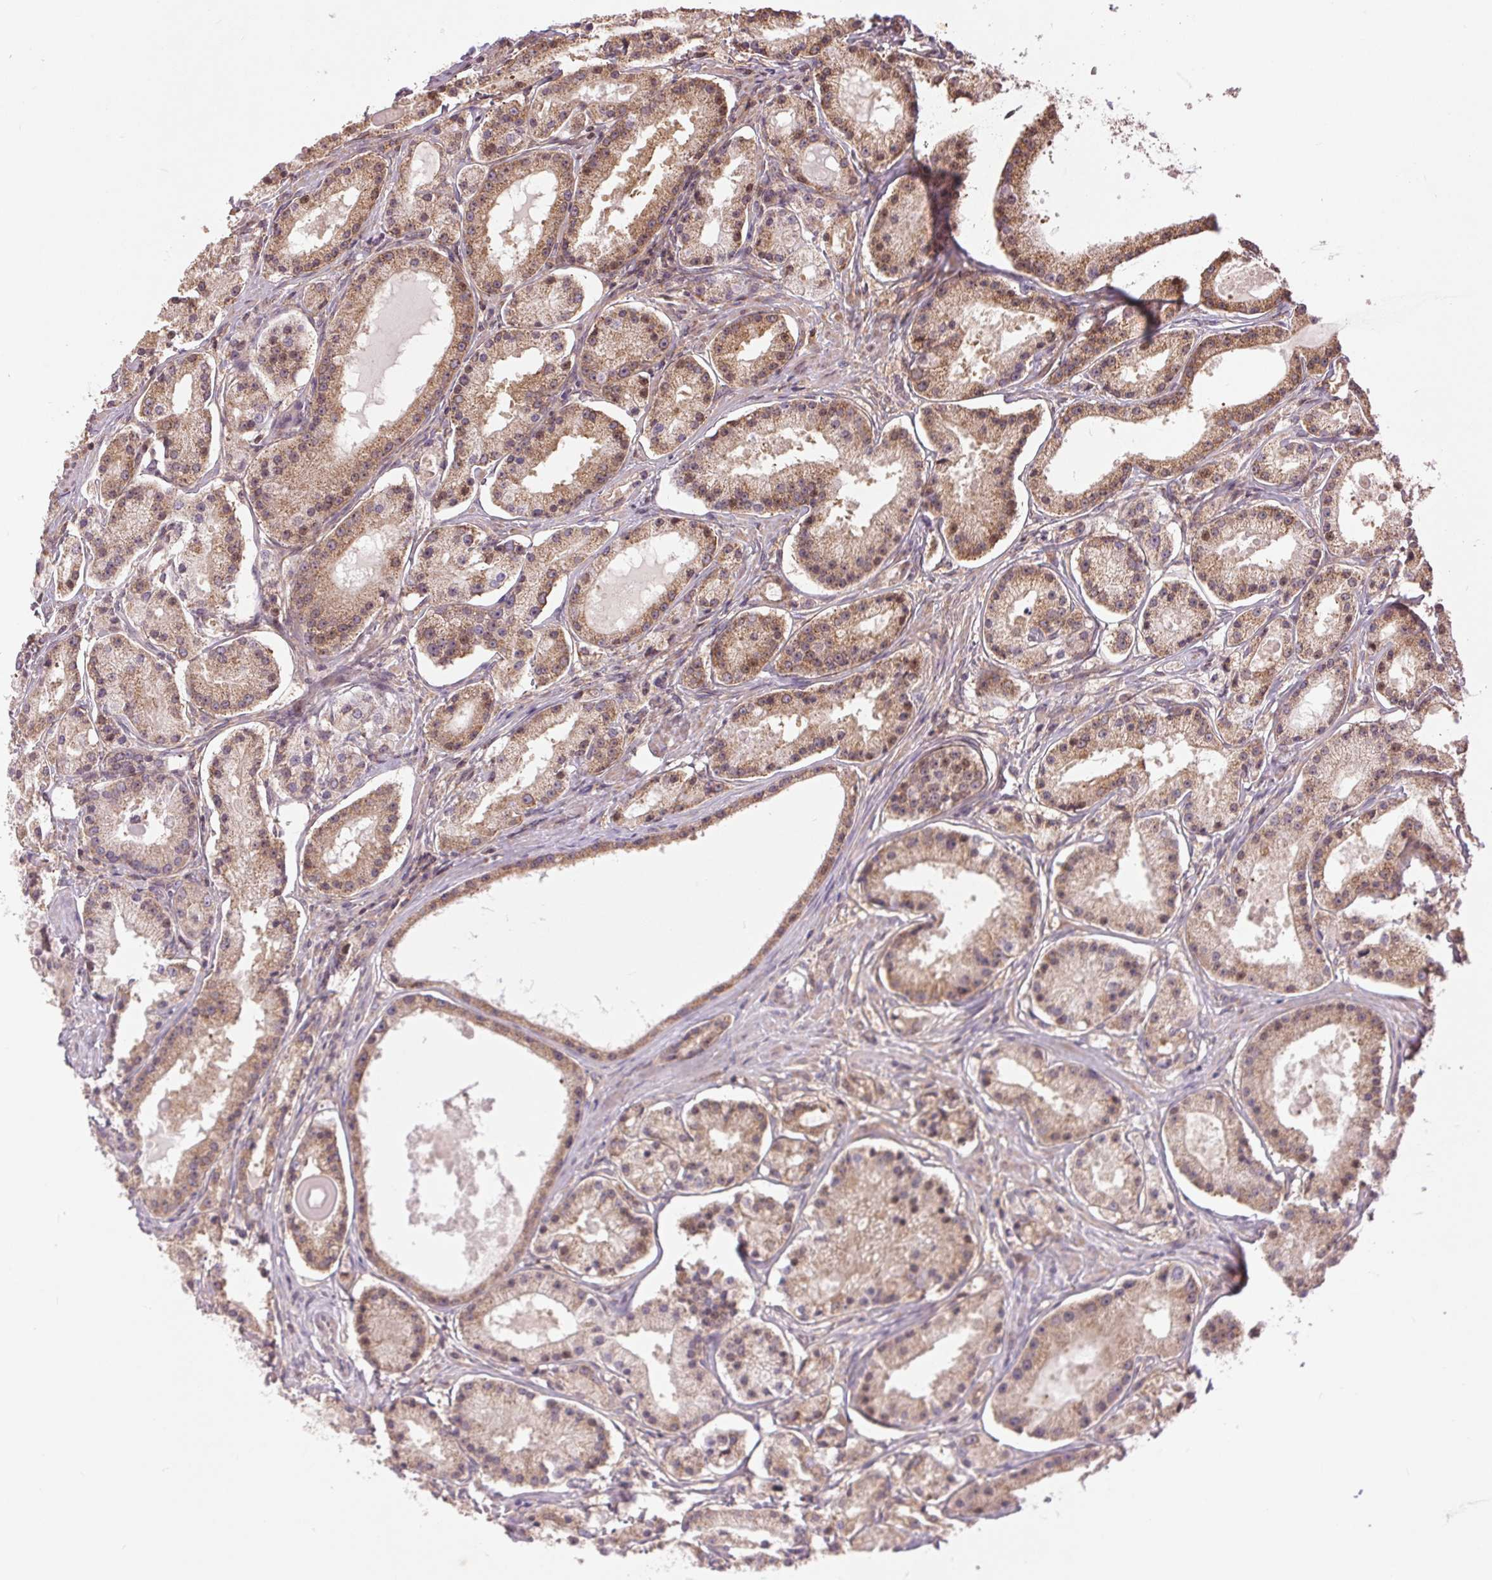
{"staining": {"intensity": "moderate", "quantity": "25%-75%", "location": "cytoplasmic/membranous"}, "tissue": "prostate cancer", "cell_type": "Tumor cells", "image_type": "cancer", "snomed": [{"axis": "morphology", "description": "Adenocarcinoma, Low grade"}, {"axis": "topography", "description": "Prostate"}], "caption": "Prostate adenocarcinoma (low-grade) was stained to show a protein in brown. There is medium levels of moderate cytoplasmic/membranous staining in about 25%-75% of tumor cells.", "gene": "BTF3L4", "patient": {"sex": "male", "age": 57}}